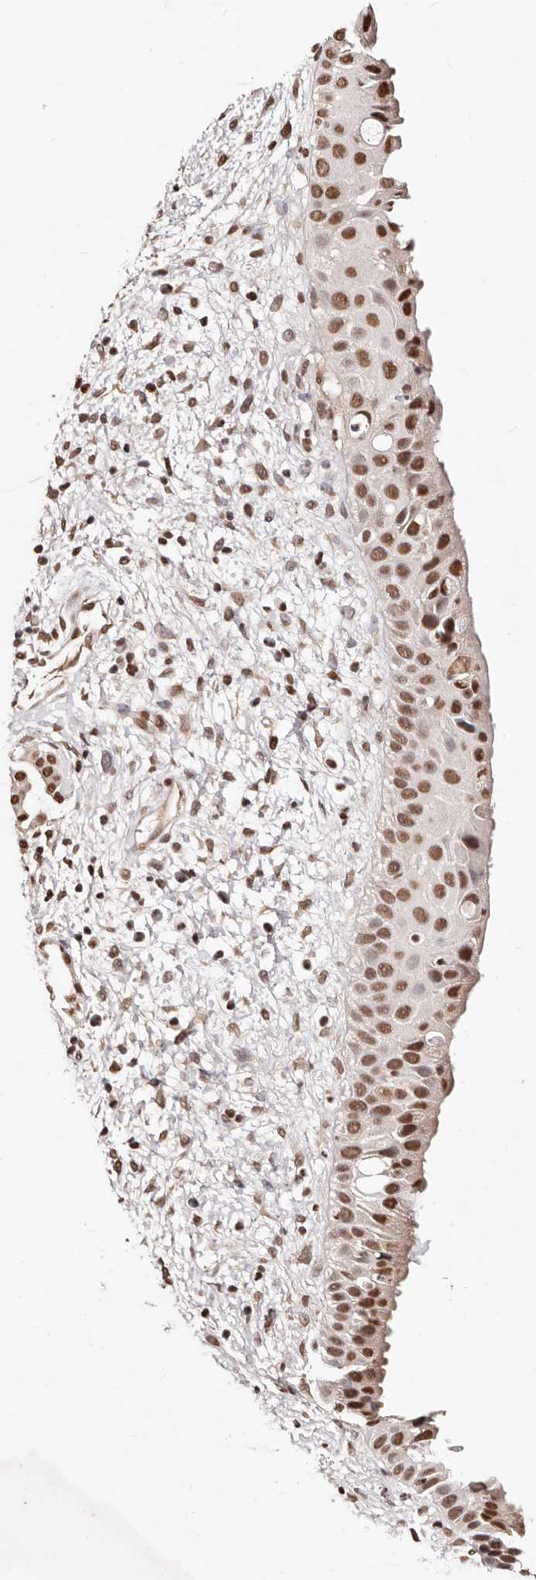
{"staining": {"intensity": "strong", "quantity": ">75%", "location": "nuclear"}, "tissue": "nasopharynx", "cell_type": "Respiratory epithelial cells", "image_type": "normal", "snomed": [{"axis": "morphology", "description": "Normal tissue, NOS"}, {"axis": "topography", "description": "Nasopharynx"}], "caption": "IHC photomicrograph of normal human nasopharynx stained for a protein (brown), which demonstrates high levels of strong nuclear expression in about >75% of respiratory epithelial cells.", "gene": "BICRAL", "patient": {"sex": "male", "age": 22}}